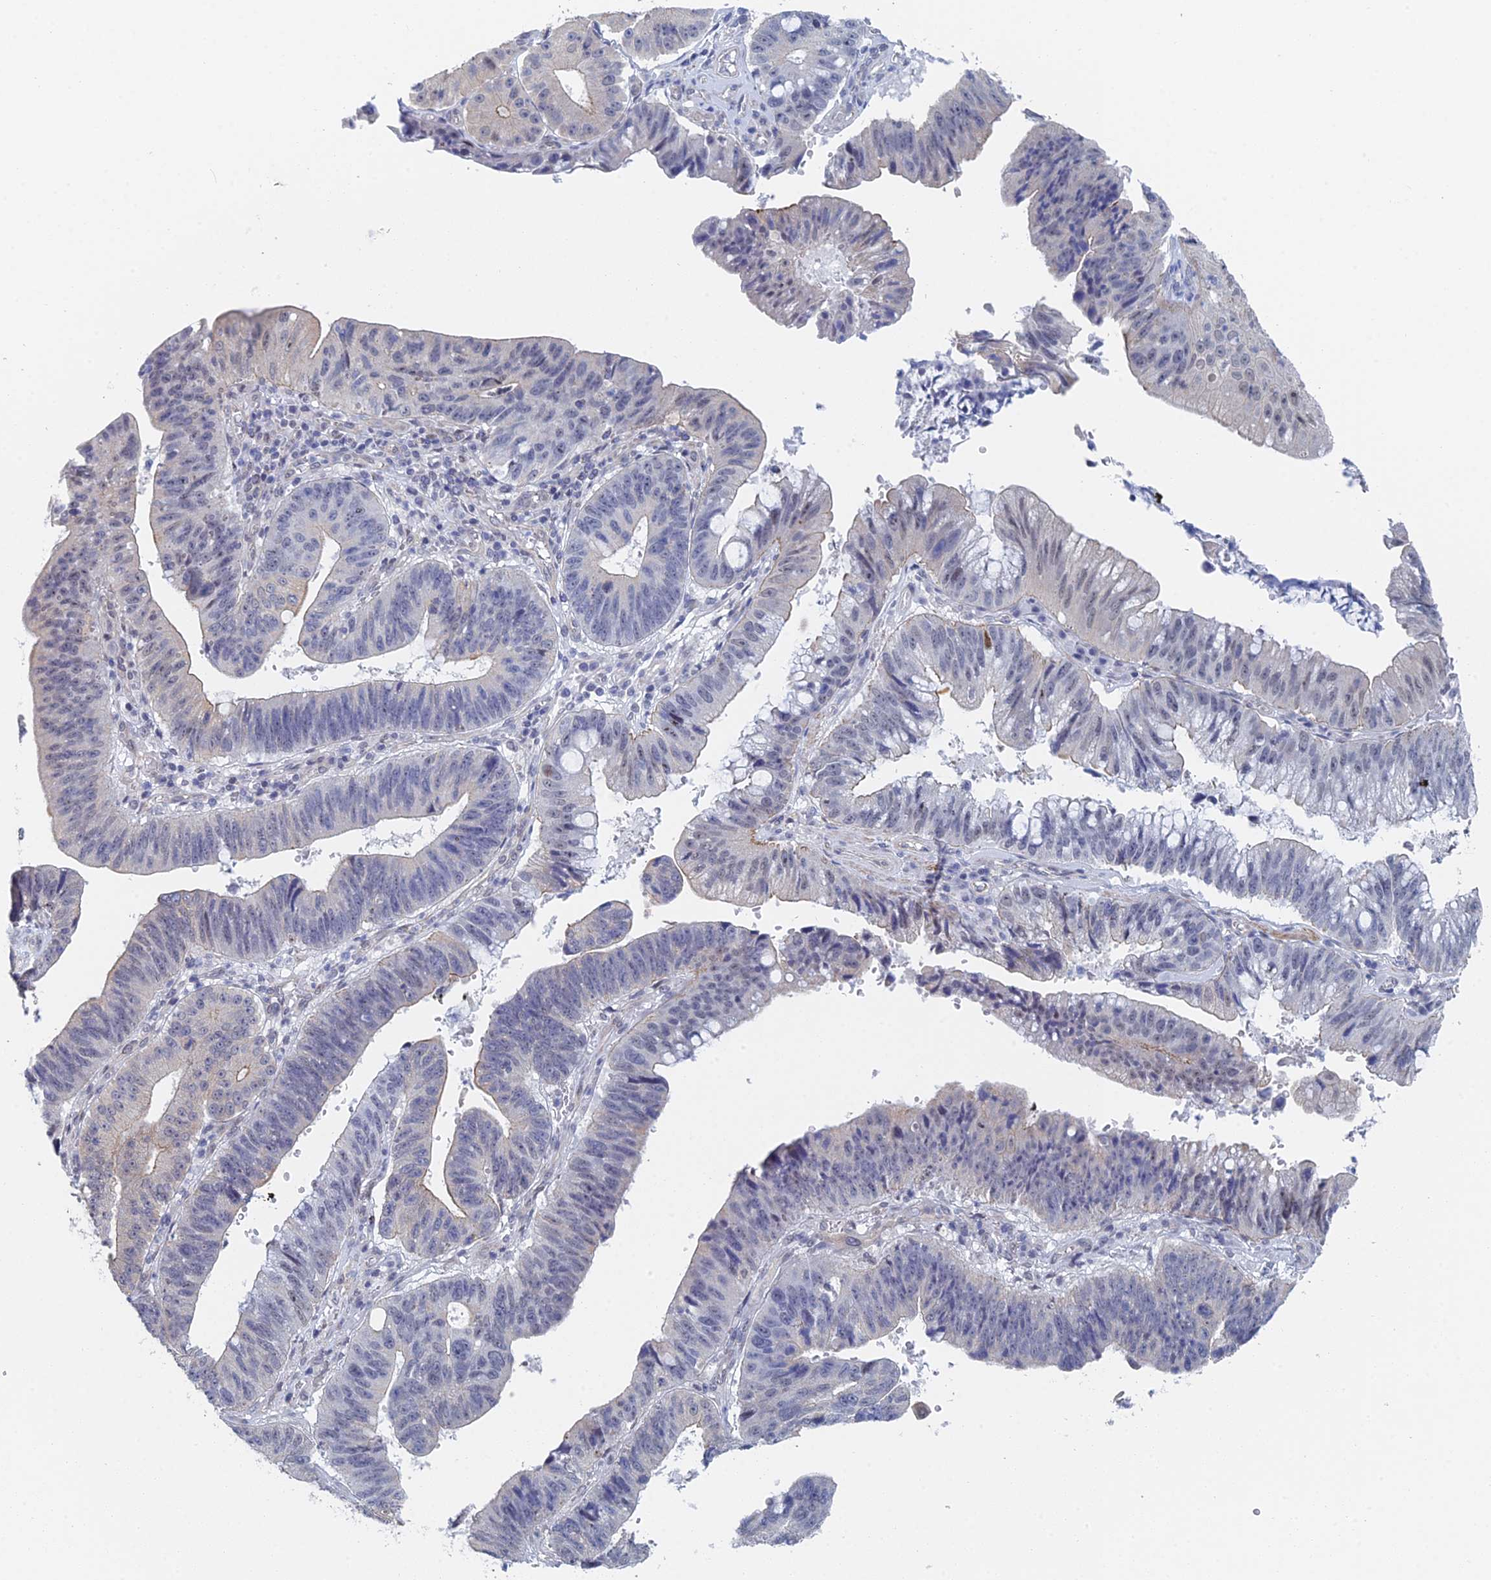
{"staining": {"intensity": "negative", "quantity": "none", "location": "none"}, "tissue": "stomach cancer", "cell_type": "Tumor cells", "image_type": "cancer", "snomed": [{"axis": "morphology", "description": "Adenocarcinoma, NOS"}, {"axis": "topography", "description": "Stomach"}], "caption": "A histopathology image of human stomach adenocarcinoma is negative for staining in tumor cells. (DAB immunohistochemistry (IHC) with hematoxylin counter stain).", "gene": "GMNC", "patient": {"sex": "male", "age": 59}}